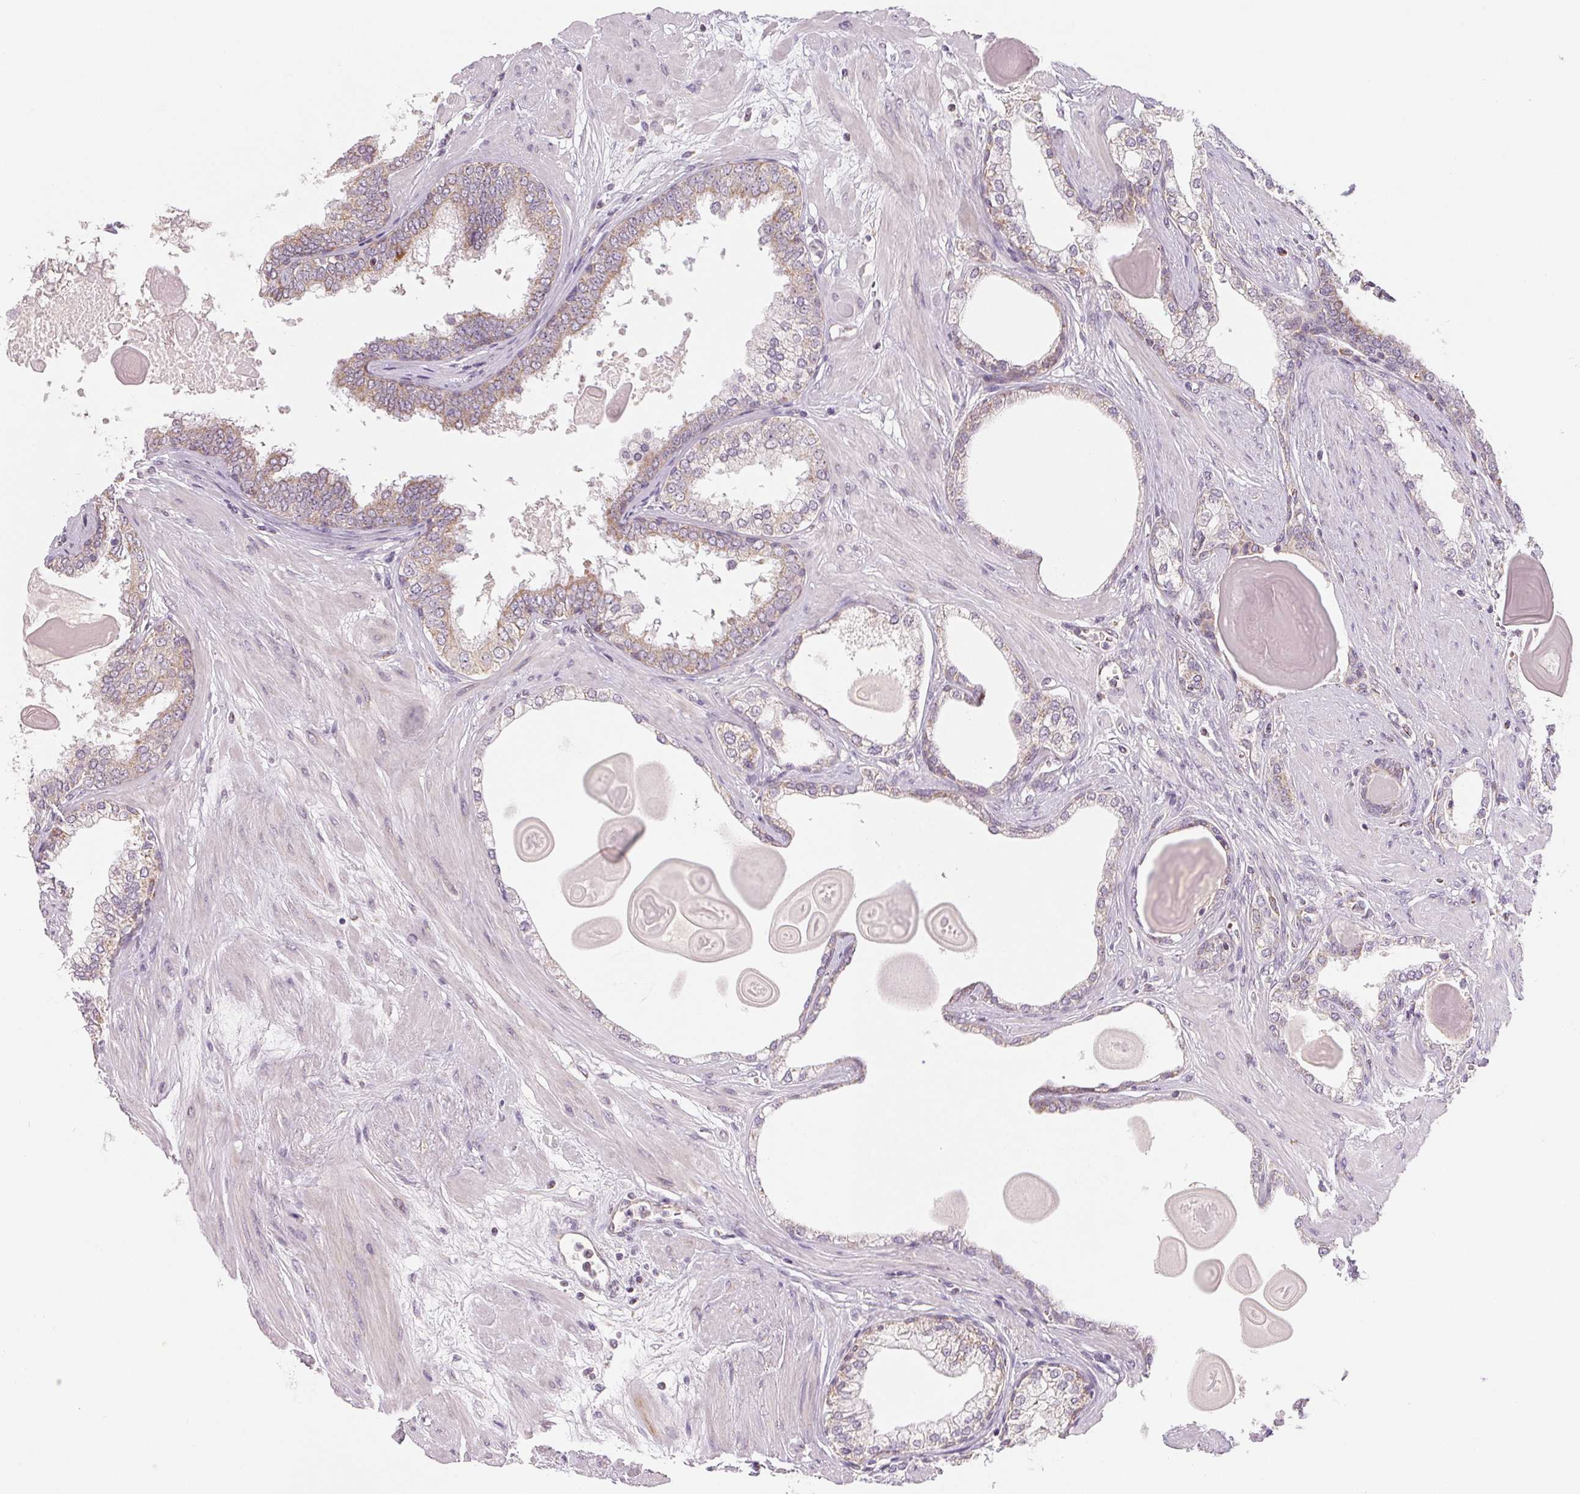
{"staining": {"intensity": "weak", "quantity": "<25%", "location": "cytoplasmic/membranous"}, "tissue": "prostate cancer", "cell_type": "Tumor cells", "image_type": "cancer", "snomed": [{"axis": "morphology", "description": "Adenocarcinoma, Low grade"}, {"axis": "topography", "description": "Prostate"}], "caption": "Immunohistochemistry (IHC) image of neoplastic tissue: human low-grade adenocarcinoma (prostate) stained with DAB (3,3'-diaminobenzidine) exhibits no significant protein positivity in tumor cells.", "gene": "HINT2", "patient": {"sex": "male", "age": 64}}